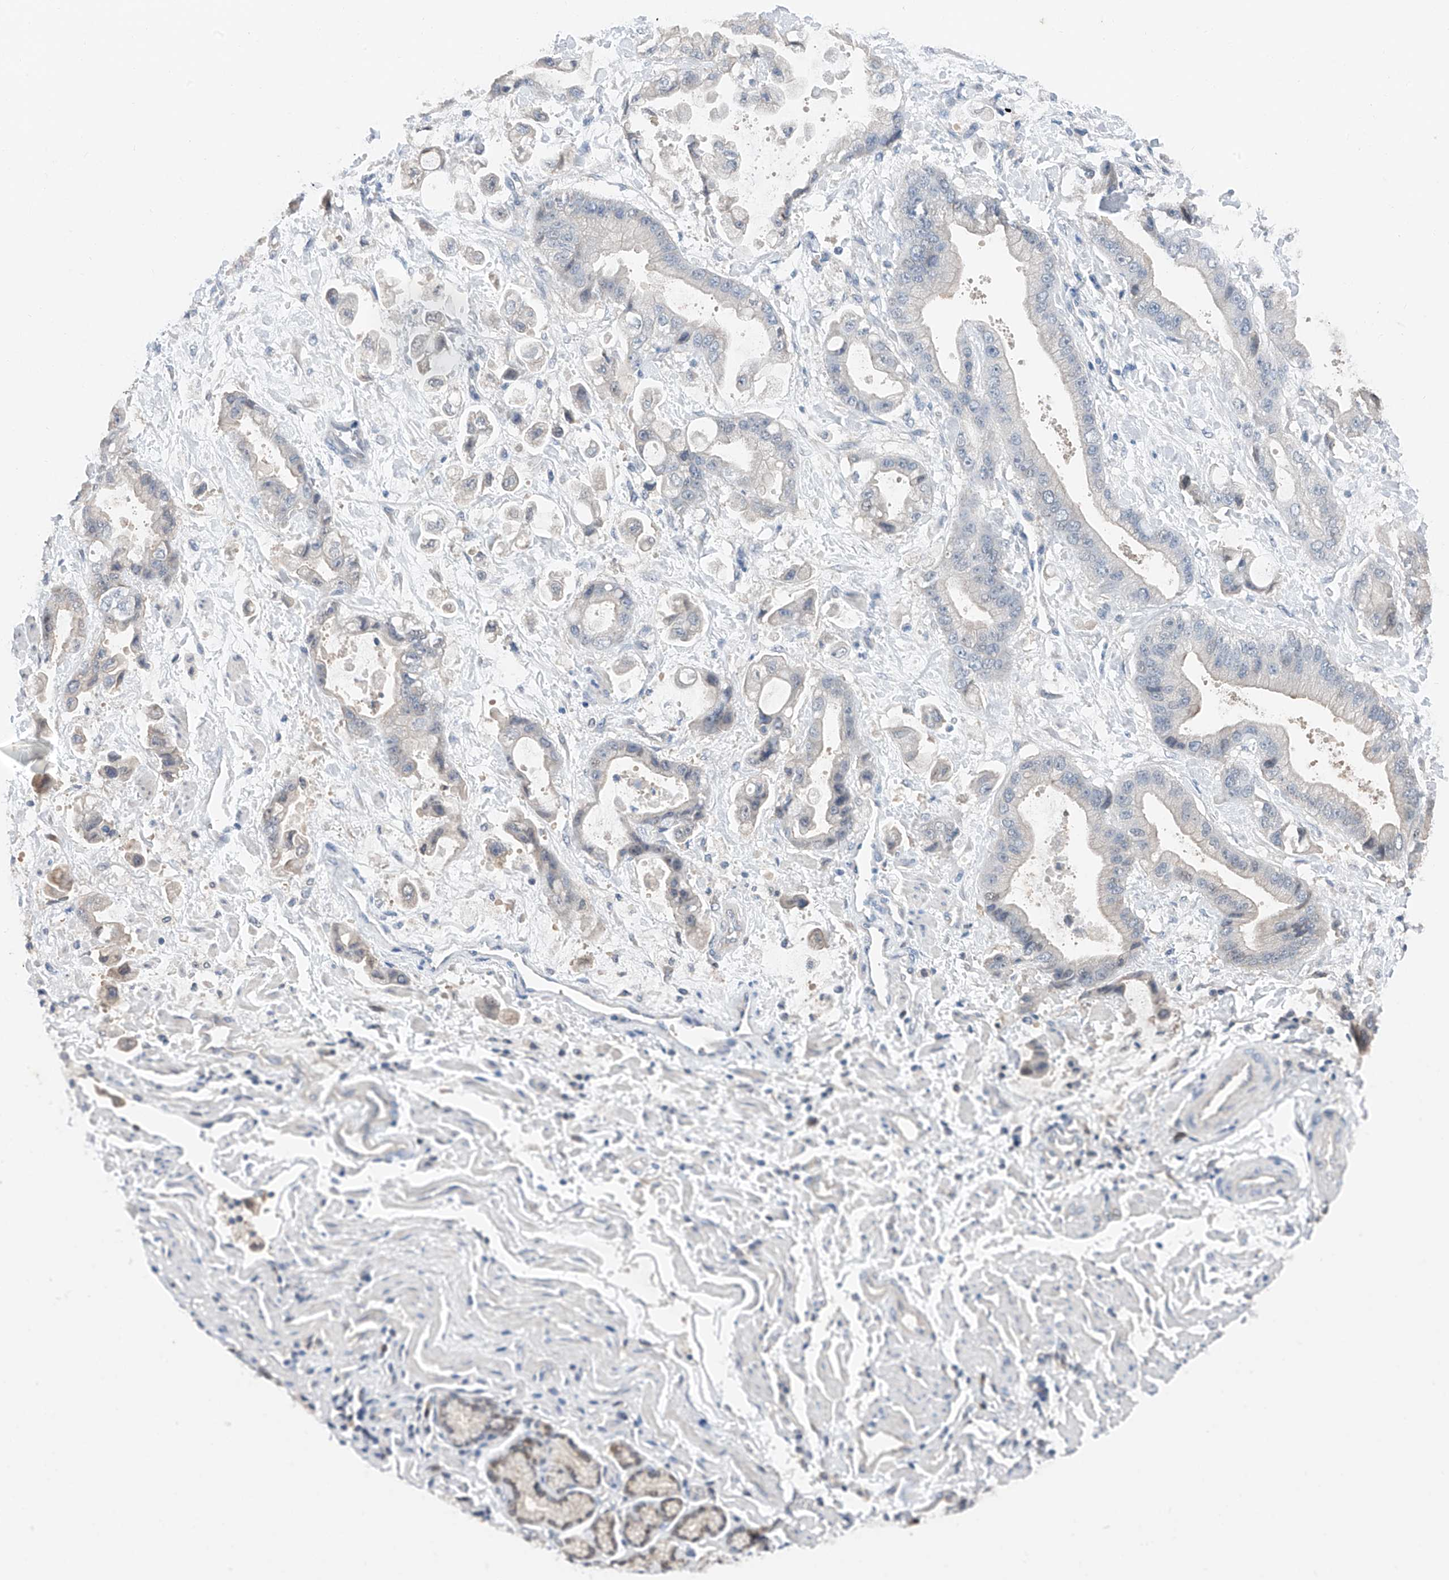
{"staining": {"intensity": "negative", "quantity": "none", "location": "none"}, "tissue": "stomach cancer", "cell_type": "Tumor cells", "image_type": "cancer", "snomed": [{"axis": "morphology", "description": "Adenocarcinoma, NOS"}, {"axis": "topography", "description": "Stomach"}], "caption": "The micrograph demonstrates no staining of tumor cells in stomach adenocarcinoma.", "gene": "FUCA2", "patient": {"sex": "male", "age": 62}}